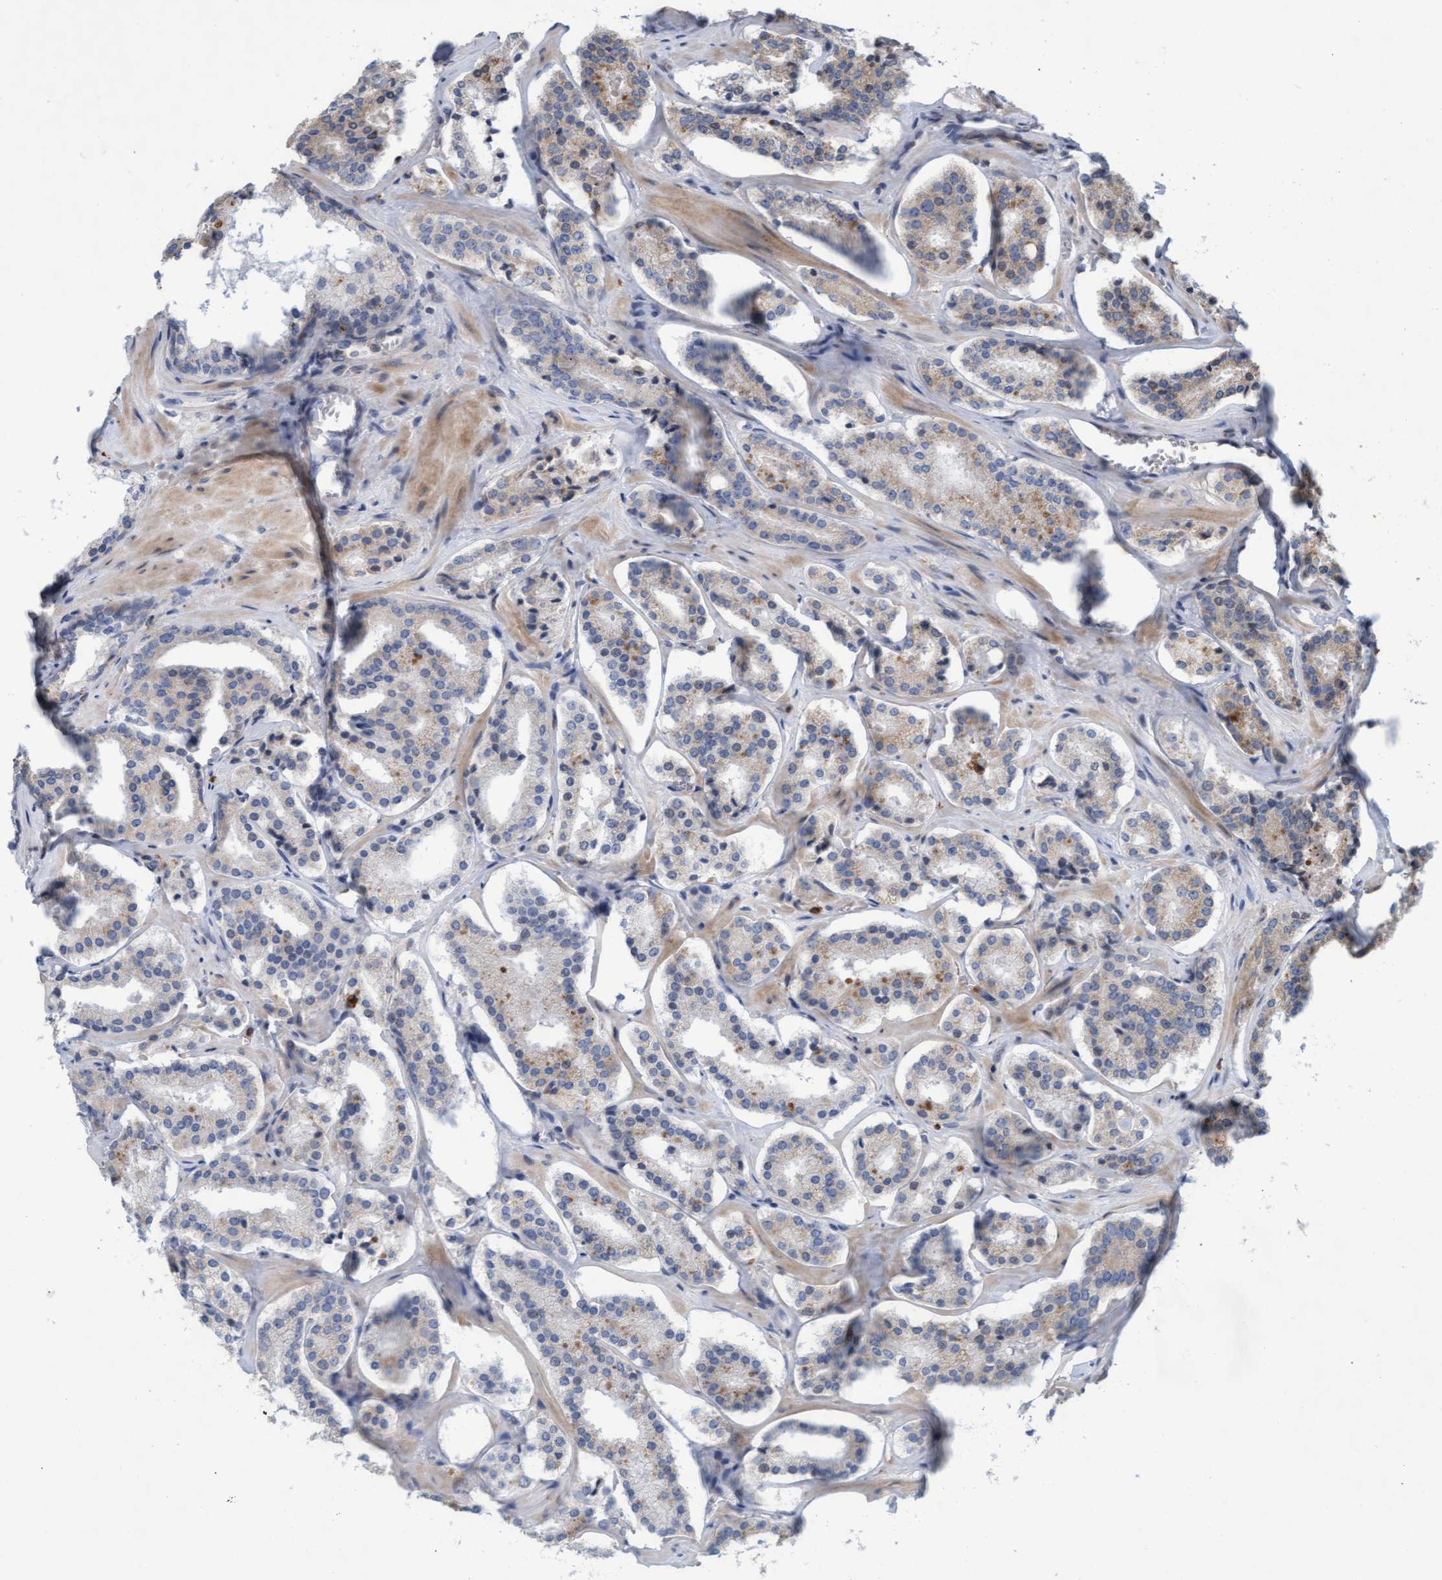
{"staining": {"intensity": "weak", "quantity": "25%-75%", "location": "cytoplasmic/membranous"}, "tissue": "prostate cancer", "cell_type": "Tumor cells", "image_type": "cancer", "snomed": [{"axis": "morphology", "description": "Adenocarcinoma, High grade"}, {"axis": "topography", "description": "Prostate"}], "caption": "Weak cytoplasmic/membranous protein expression is appreciated in about 25%-75% of tumor cells in adenocarcinoma (high-grade) (prostate).", "gene": "KCNC2", "patient": {"sex": "male", "age": 60}}